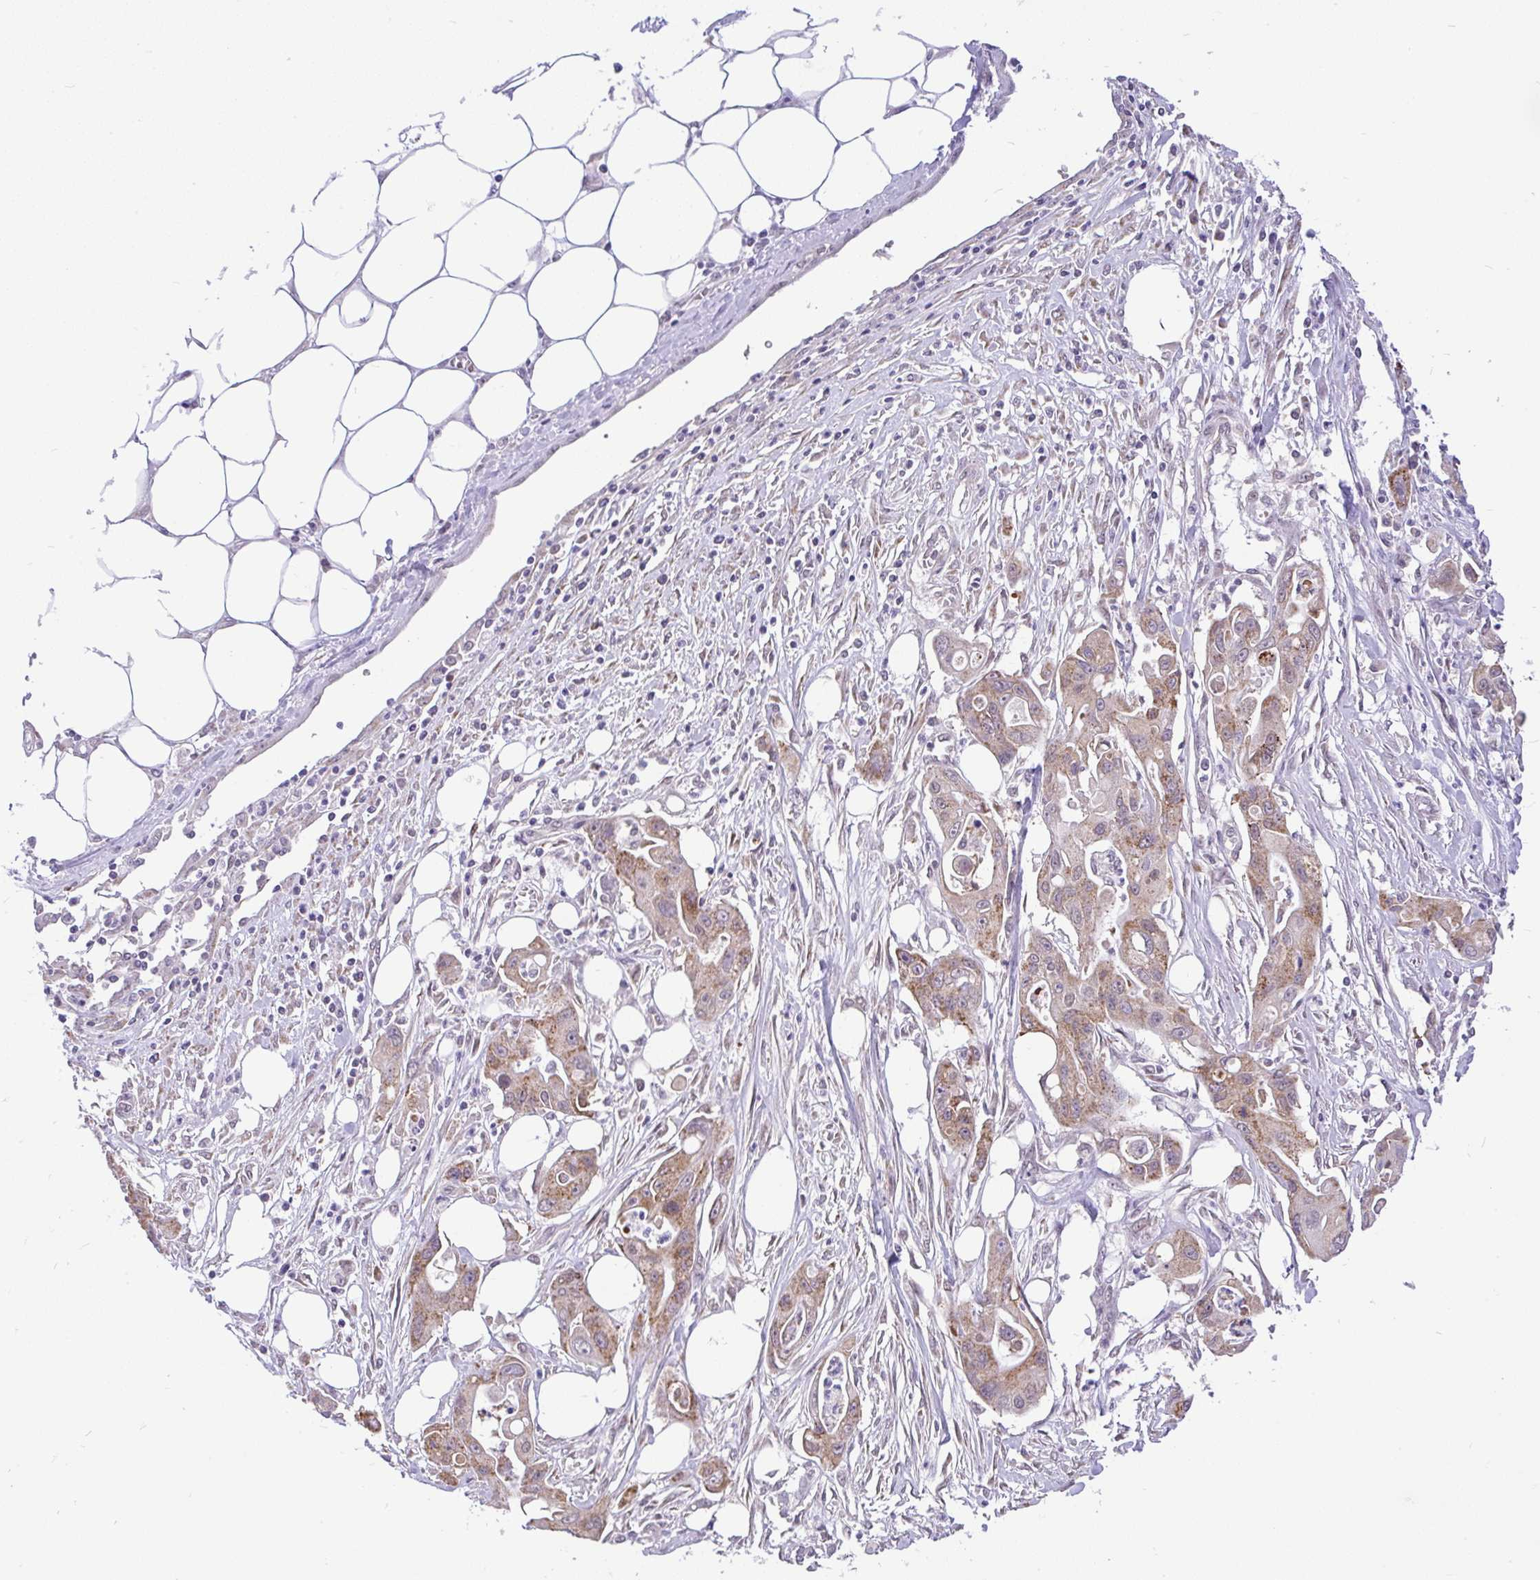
{"staining": {"intensity": "moderate", "quantity": ">75%", "location": "cytoplasmic/membranous"}, "tissue": "ovarian cancer", "cell_type": "Tumor cells", "image_type": "cancer", "snomed": [{"axis": "morphology", "description": "Cystadenocarcinoma, mucinous, NOS"}, {"axis": "topography", "description": "Ovary"}], "caption": "Protein analysis of ovarian mucinous cystadenocarcinoma tissue demonstrates moderate cytoplasmic/membranous expression in about >75% of tumor cells.", "gene": "PYCR2", "patient": {"sex": "female", "age": 70}}